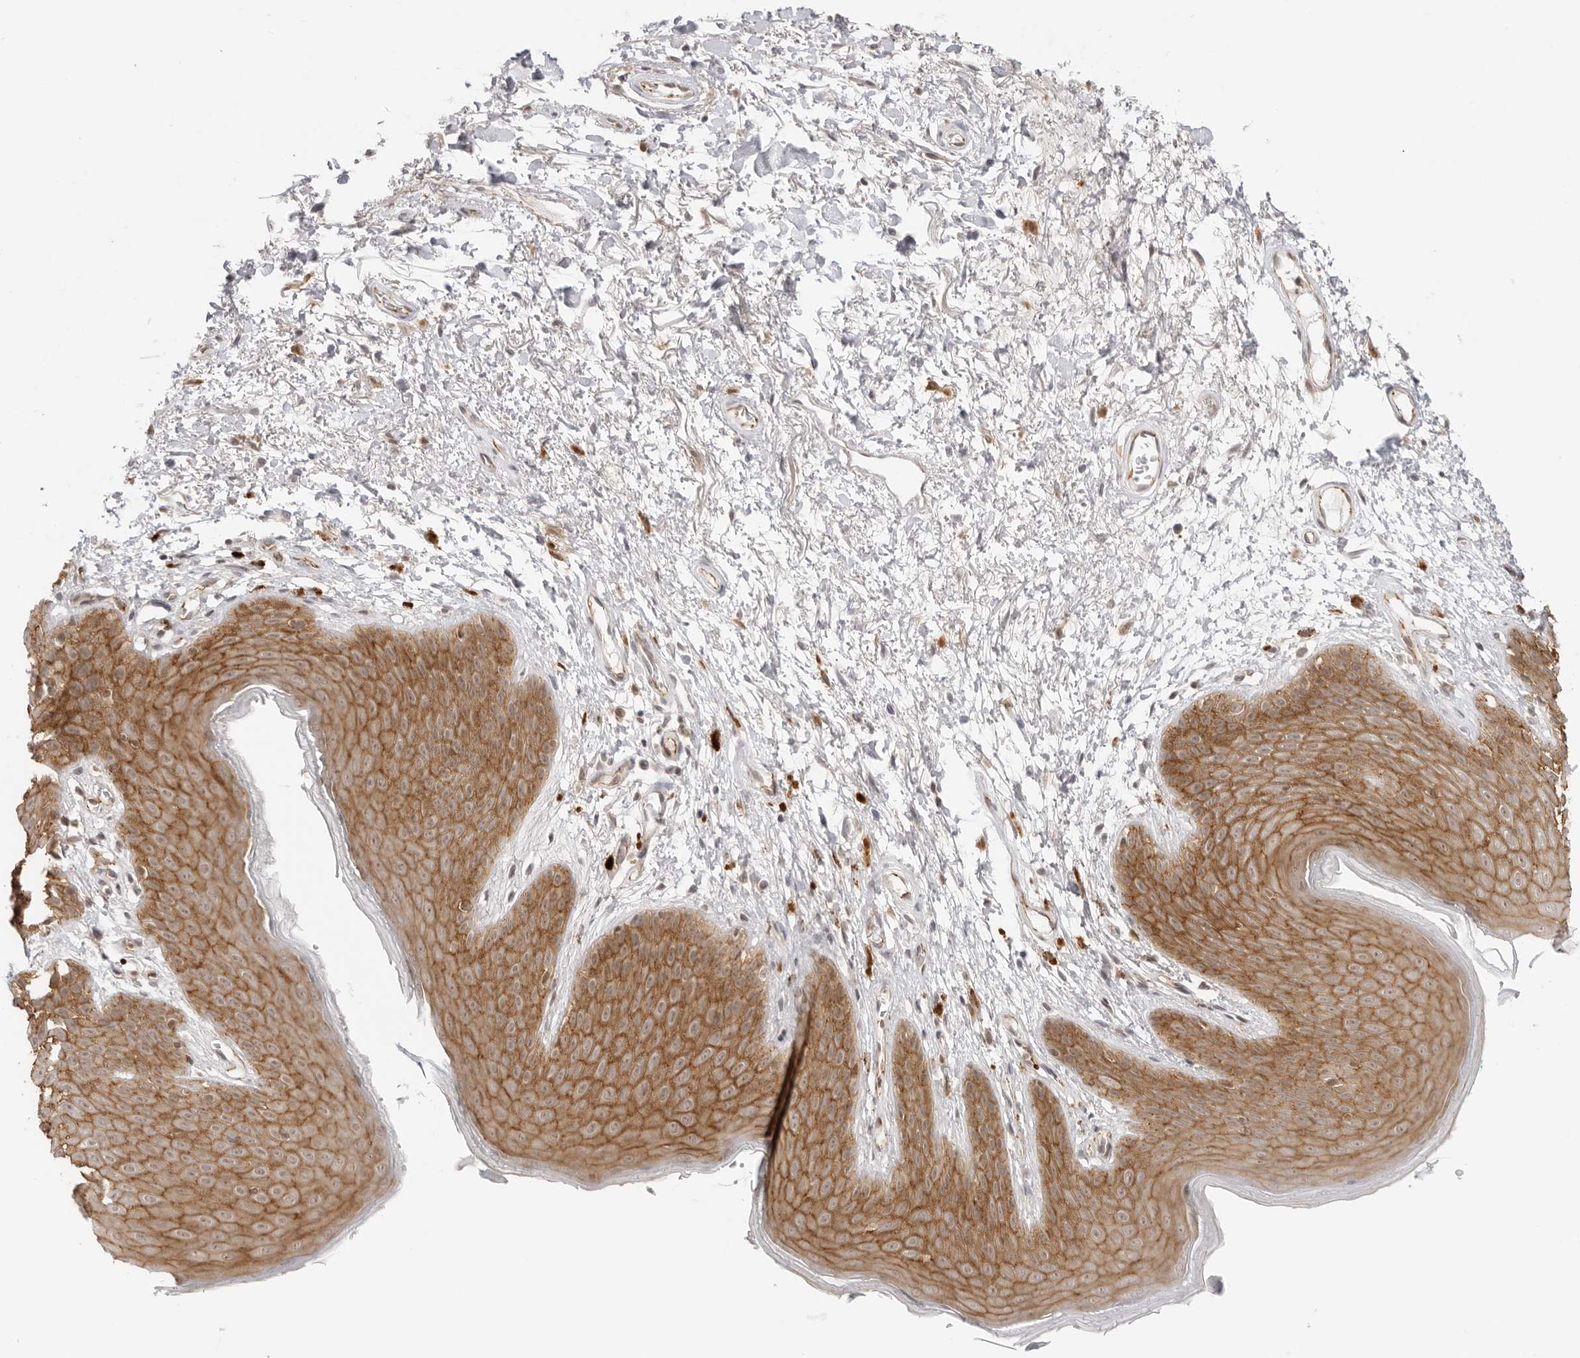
{"staining": {"intensity": "moderate", "quantity": ">75%", "location": "cytoplasmic/membranous"}, "tissue": "skin", "cell_type": "Epidermal cells", "image_type": "normal", "snomed": [{"axis": "morphology", "description": "Normal tissue, NOS"}, {"axis": "topography", "description": "Anal"}], "caption": "IHC (DAB) staining of benign human skin demonstrates moderate cytoplasmic/membranous protein staining in approximately >75% of epidermal cells.", "gene": "TRAPPC3", "patient": {"sex": "male", "age": 74}}